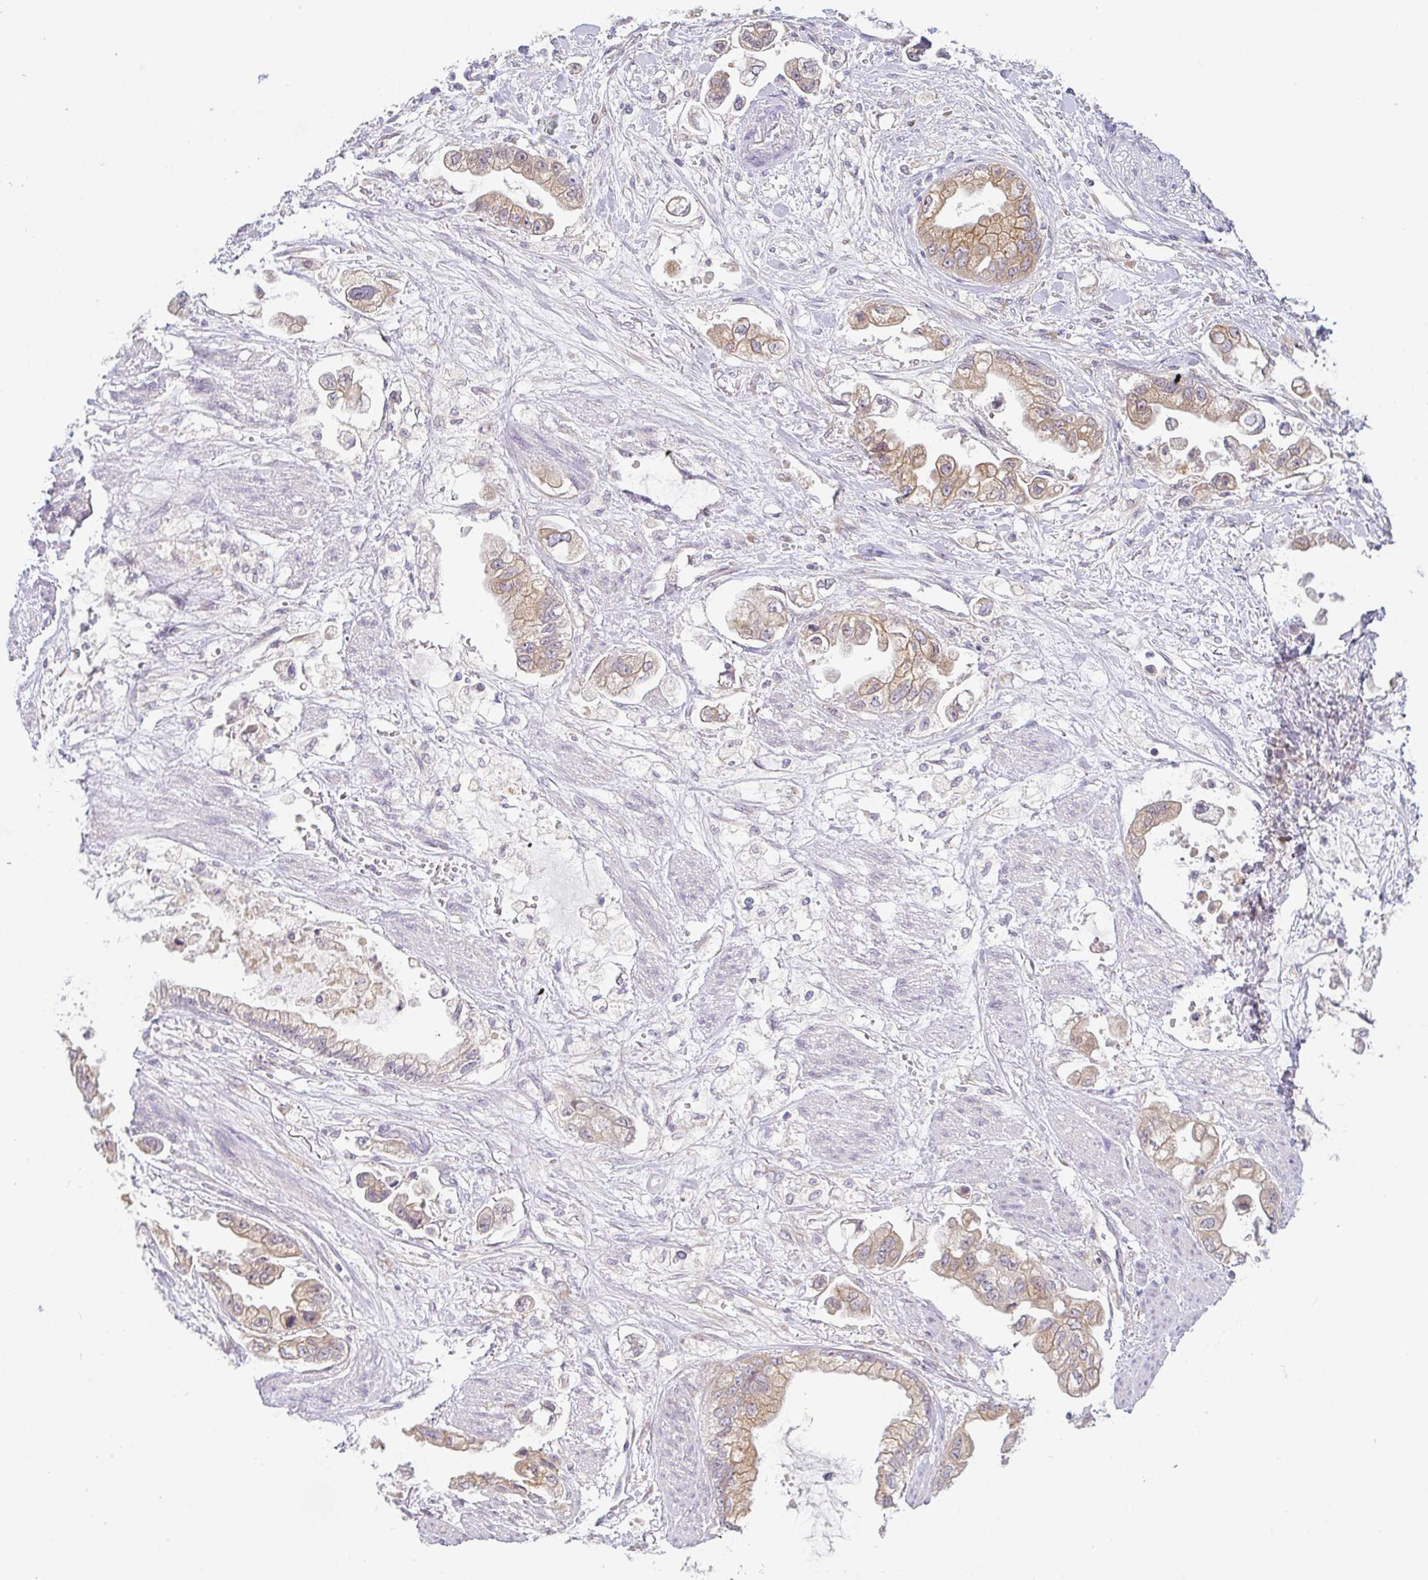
{"staining": {"intensity": "weak", "quantity": ">75%", "location": "cytoplasmic/membranous"}, "tissue": "stomach cancer", "cell_type": "Tumor cells", "image_type": "cancer", "snomed": [{"axis": "morphology", "description": "Adenocarcinoma, NOS"}, {"axis": "topography", "description": "Stomach"}], "caption": "Immunohistochemistry (IHC) staining of adenocarcinoma (stomach), which exhibits low levels of weak cytoplasmic/membranous expression in about >75% of tumor cells indicating weak cytoplasmic/membranous protein positivity. The staining was performed using DAB (3,3'-diaminobenzidine) (brown) for protein detection and nuclei were counterstained in hematoxylin (blue).", "gene": "DERL2", "patient": {"sex": "male", "age": 62}}